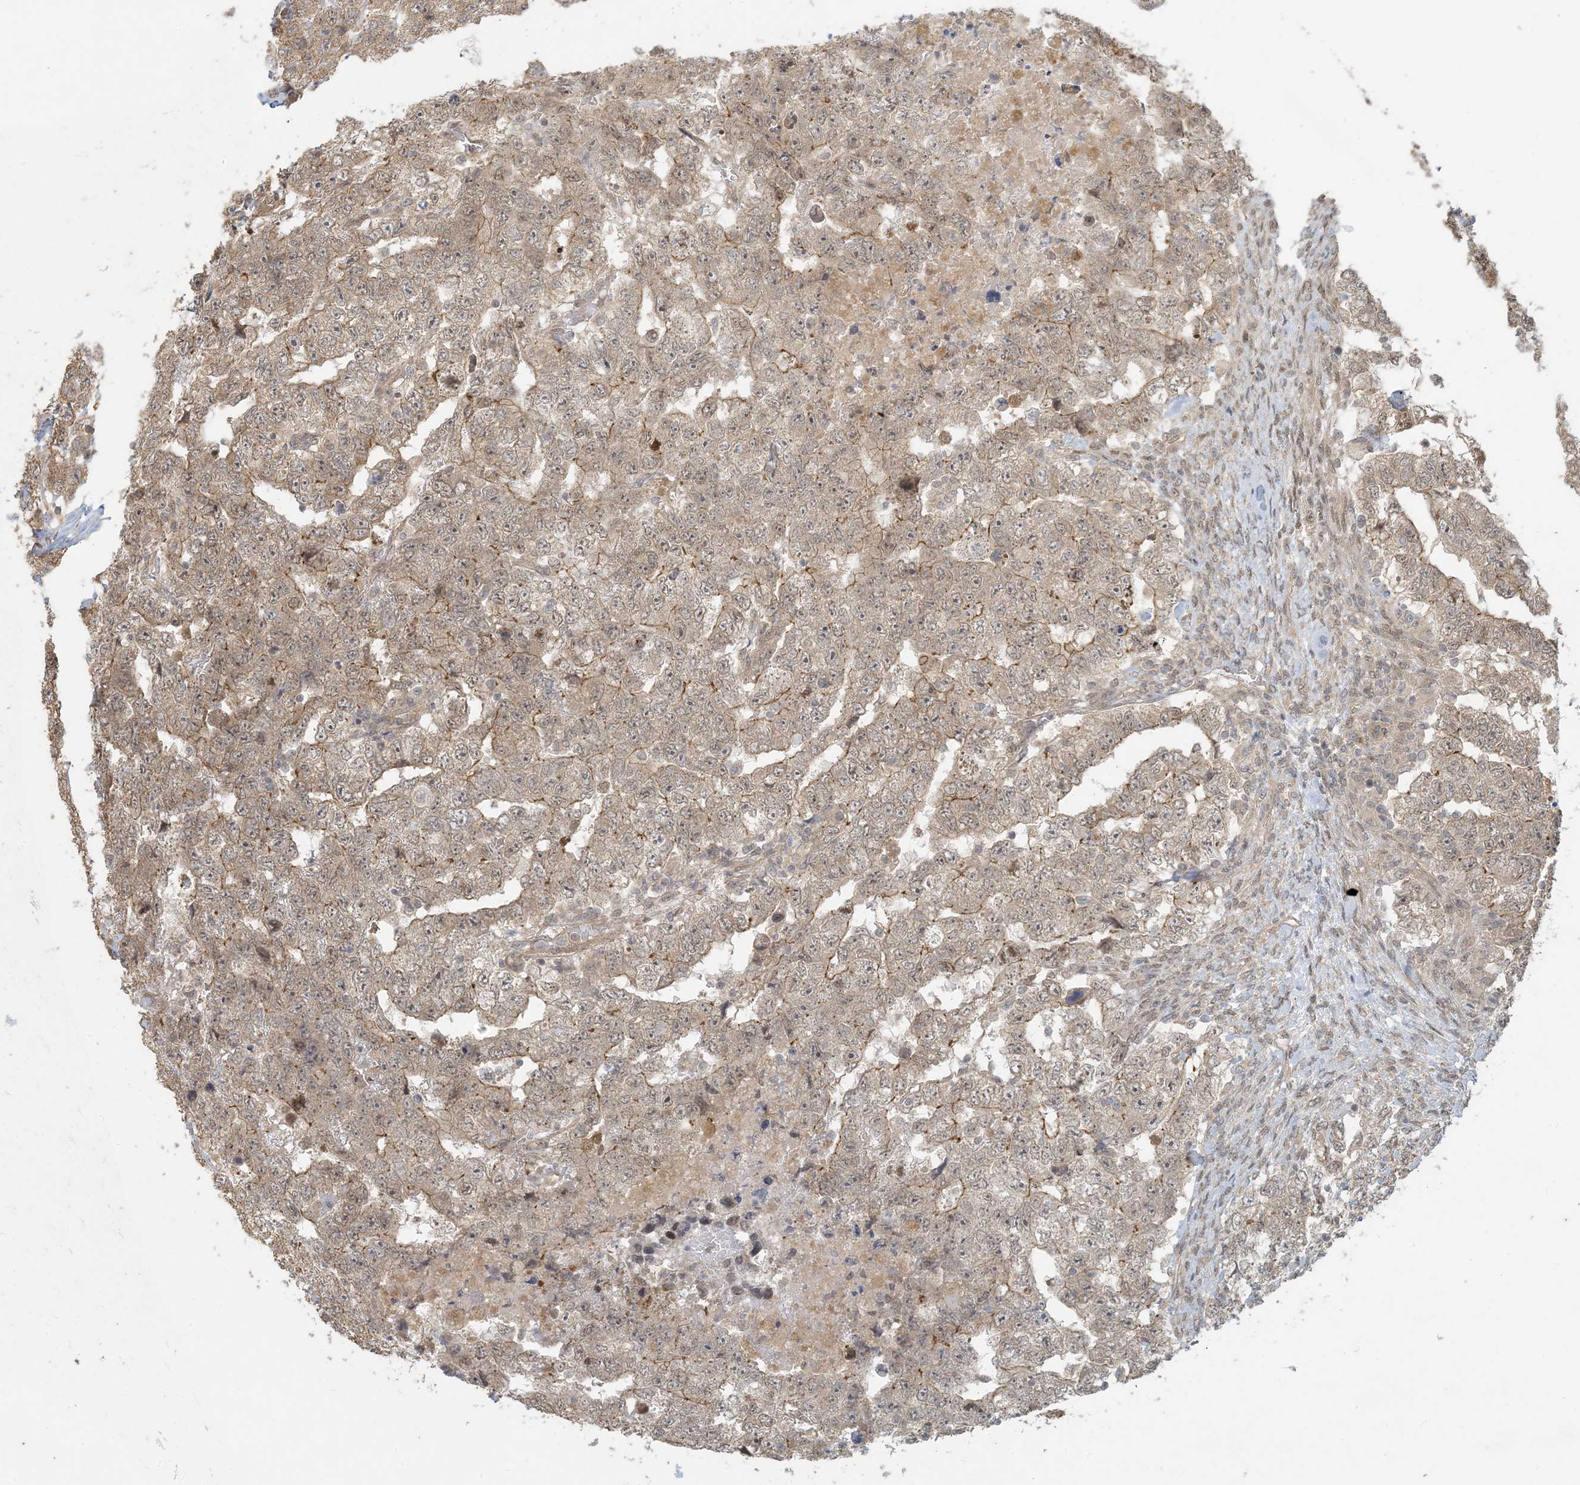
{"staining": {"intensity": "weak", "quantity": "25%-75%", "location": "cytoplasmic/membranous"}, "tissue": "testis cancer", "cell_type": "Tumor cells", "image_type": "cancer", "snomed": [{"axis": "morphology", "description": "Carcinoma, Embryonal, NOS"}, {"axis": "topography", "description": "Testis"}], "caption": "The micrograph demonstrates a brown stain indicating the presence of a protein in the cytoplasmic/membranous of tumor cells in embryonal carcinoma (testis).", "gene": "BCORL1", "patient": {"sex": "male", "age": 36}}